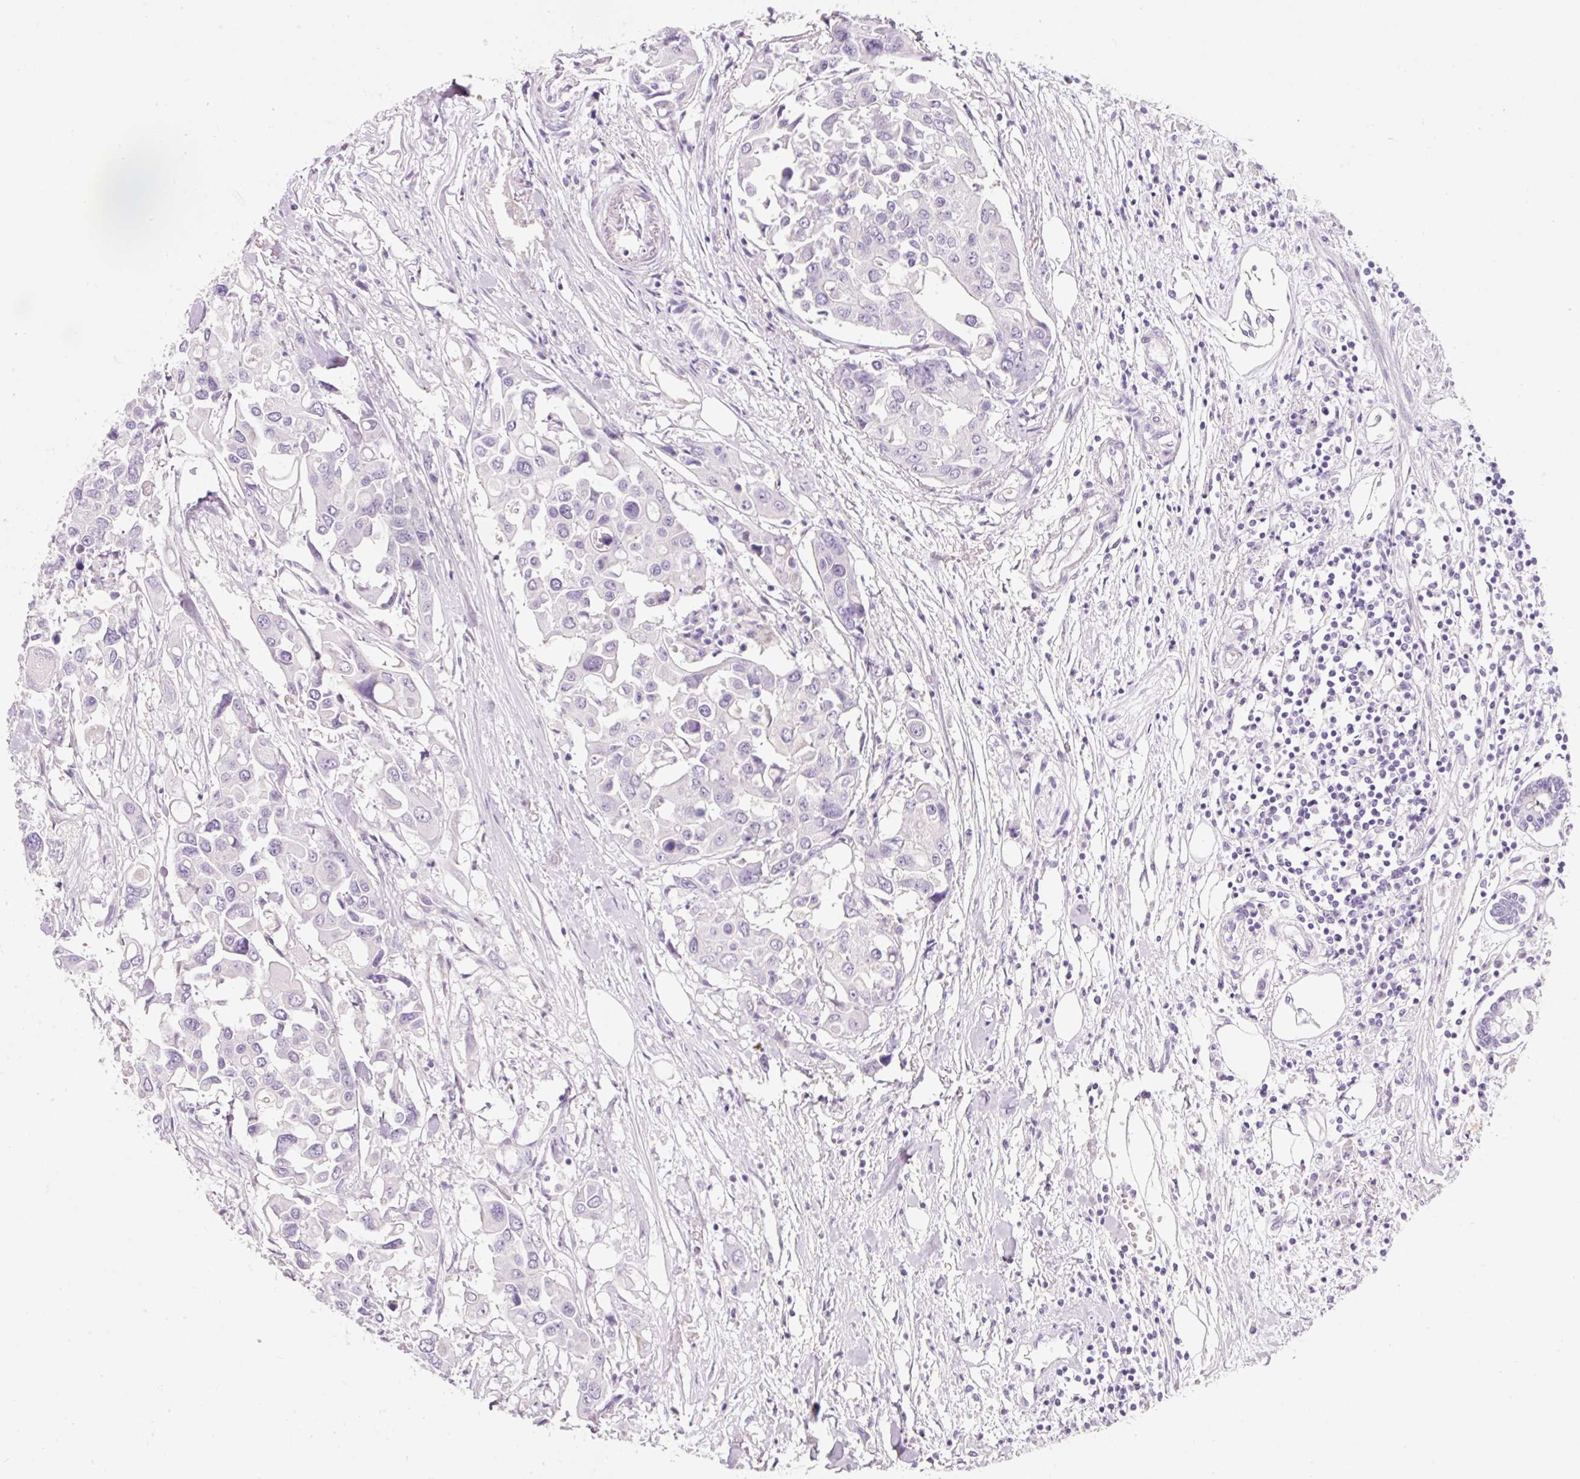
{"staining": {"intensity": "negative", "quantity": "none", "location": "none"}, "tissue": "colorectal cancer", "cell_type": "Tumor cells", "image_type": "cancer", "snomed": [{"axis": "morphology", "description": "Adenocarcinoma, NOS"}, {"axis": "topography", "description": "Colon"}], "caption": "High magnification brightfield microscopy of colorectal cancer (adenocarcinoma) stained with DAB (brown) and counterstained with hematoxylin (blue): tumor cells show no significant staining.", "gene": "SLC2A2", "patient": {"sex": "male", "age": 77}}